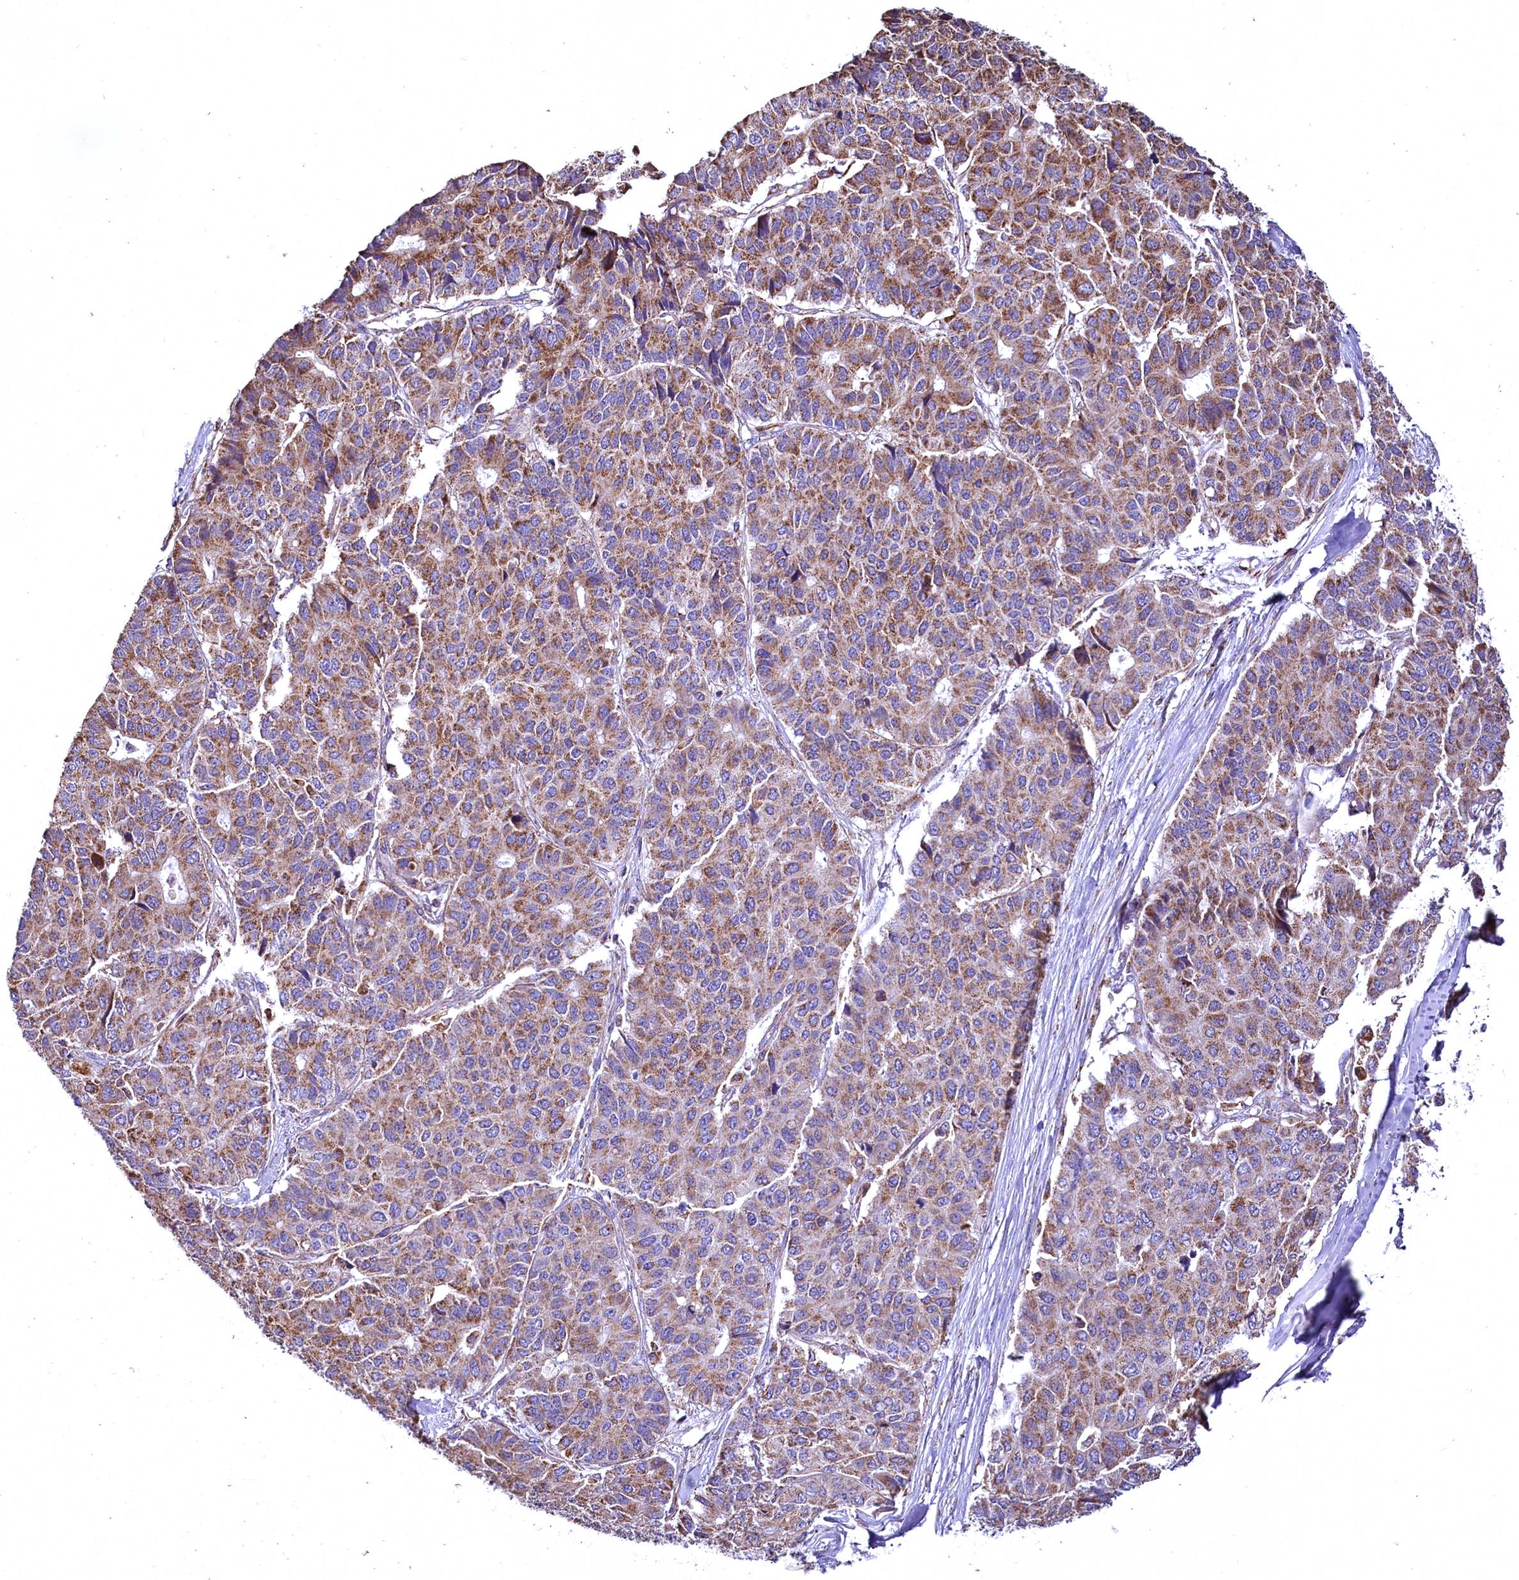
{"staining": {"intensity": "moderate", "quantity": "25%-75%", "location": "cytoplasmic/membranous"}, "tissue": "pancreatic cancer", "cell_type": "Tumor cells", "image_type": "cancer", "snomed": [{"axis": "morphology", "description": "Adenocarcinoma, NOS"}, {"axis": "topography", "description": "Pancreas"}], "caption": "Pancreatic adenocarcinoma stained for a protein demonstrates moderate cytoplasmic/membranous positivity in tumor cells.", "gene": "NUDT15", "patient": {"sex": "male", "age": 50}}